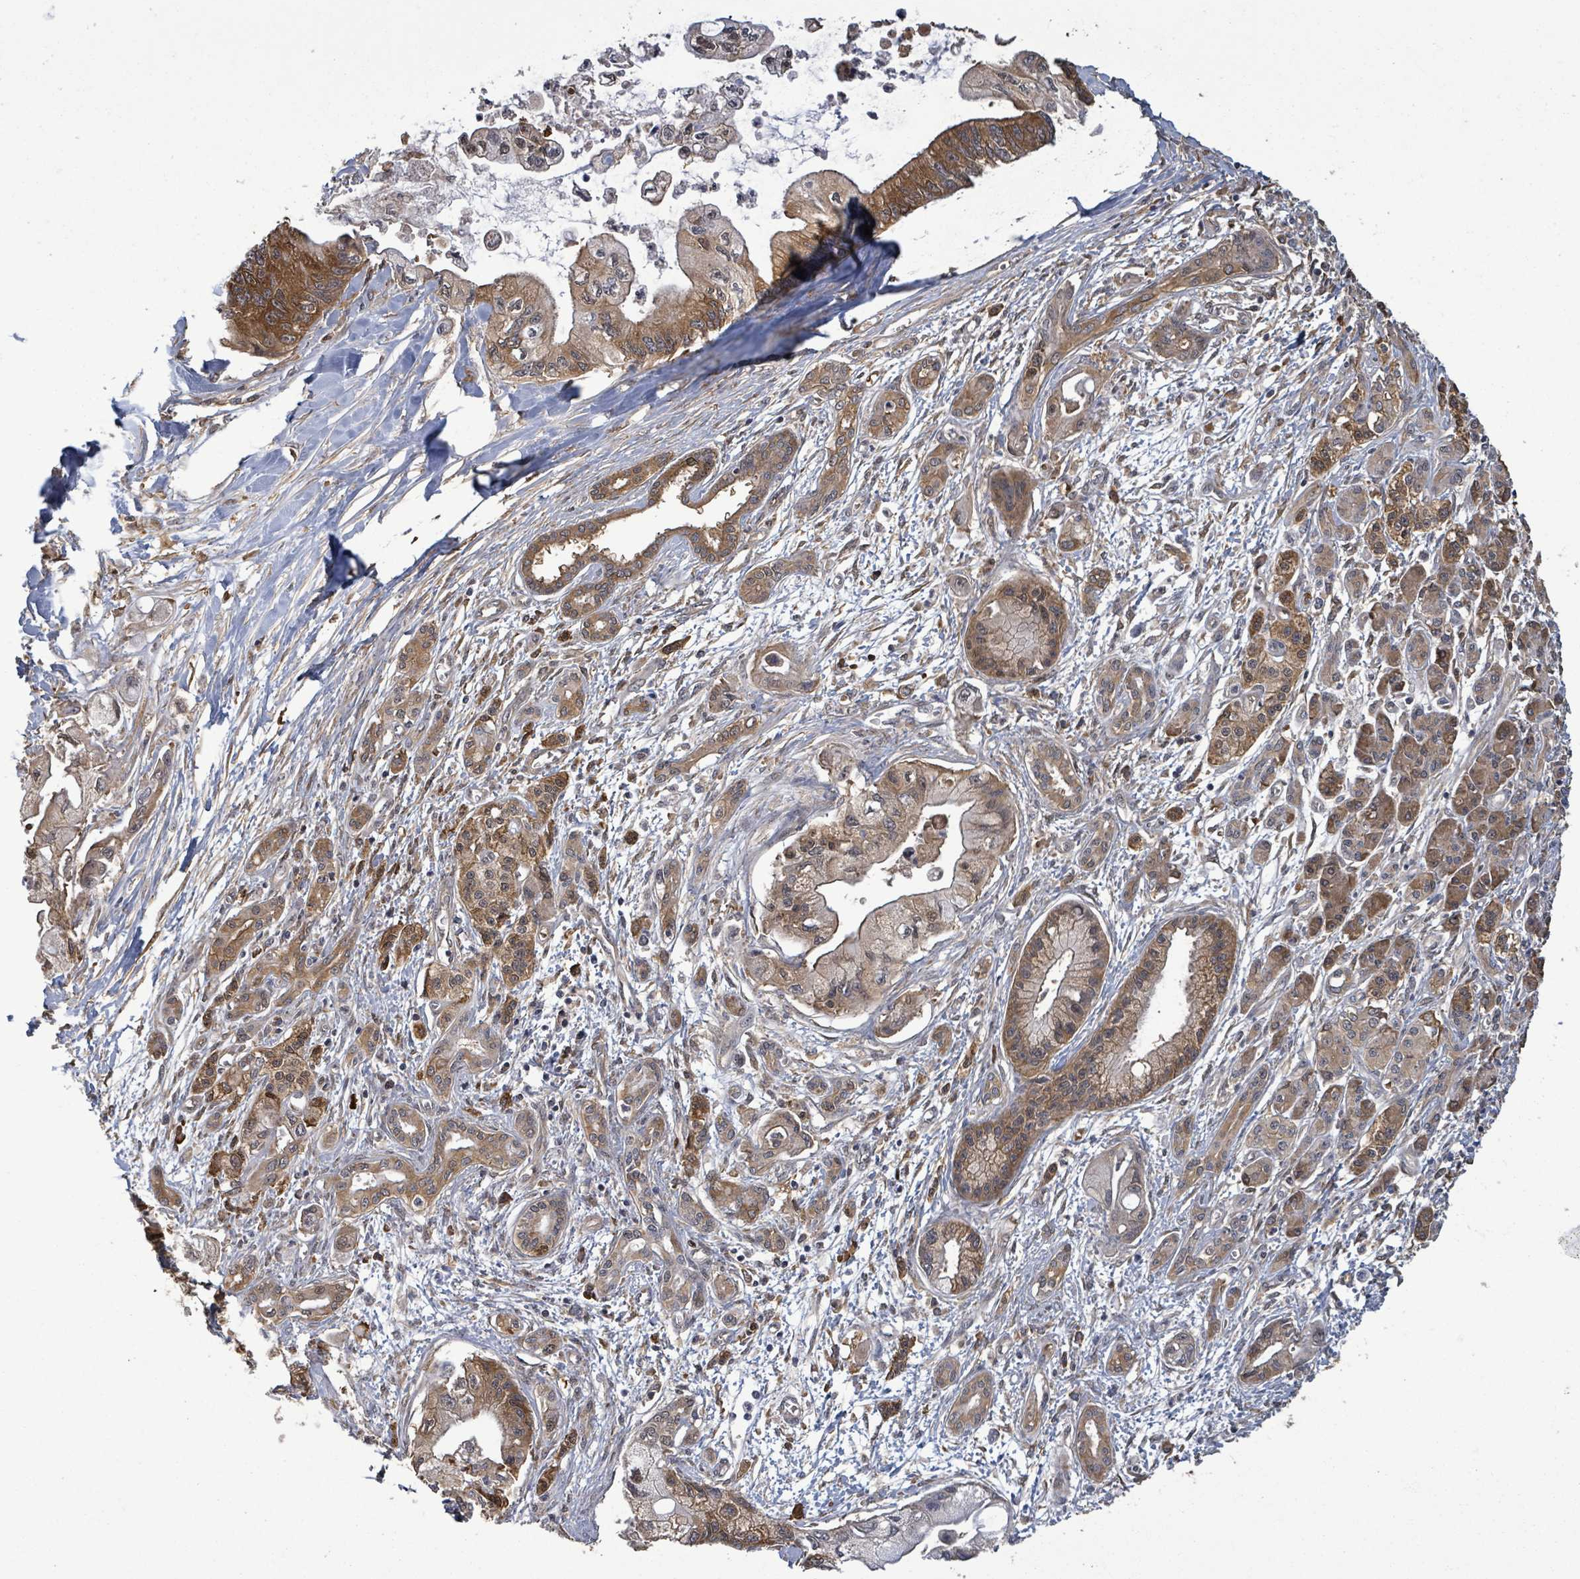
{"staining": {"intensity": "moderate", "quantity": "25%-75%", "location": "cytoplasmic/membranous"}, "tissue": "pancreatic cancer", "cell_type": "Tumor cells", "image_type": "cancer", "snomed": [{"axis": "morphology", "description": "Adenocarcinoma, NOS"}, {"axis": "topography", "description": "Pancreas"}], "caption": "A brown stain labels moderate cytoplasmic/membranous positivity of a protein in human pancreatic cancer tumor cells. (DAB IHC, brown staining for protein, blue staining for nuclei).", "gene": "MAP3K6", "patient": {"sex": "male", "age": 61}}